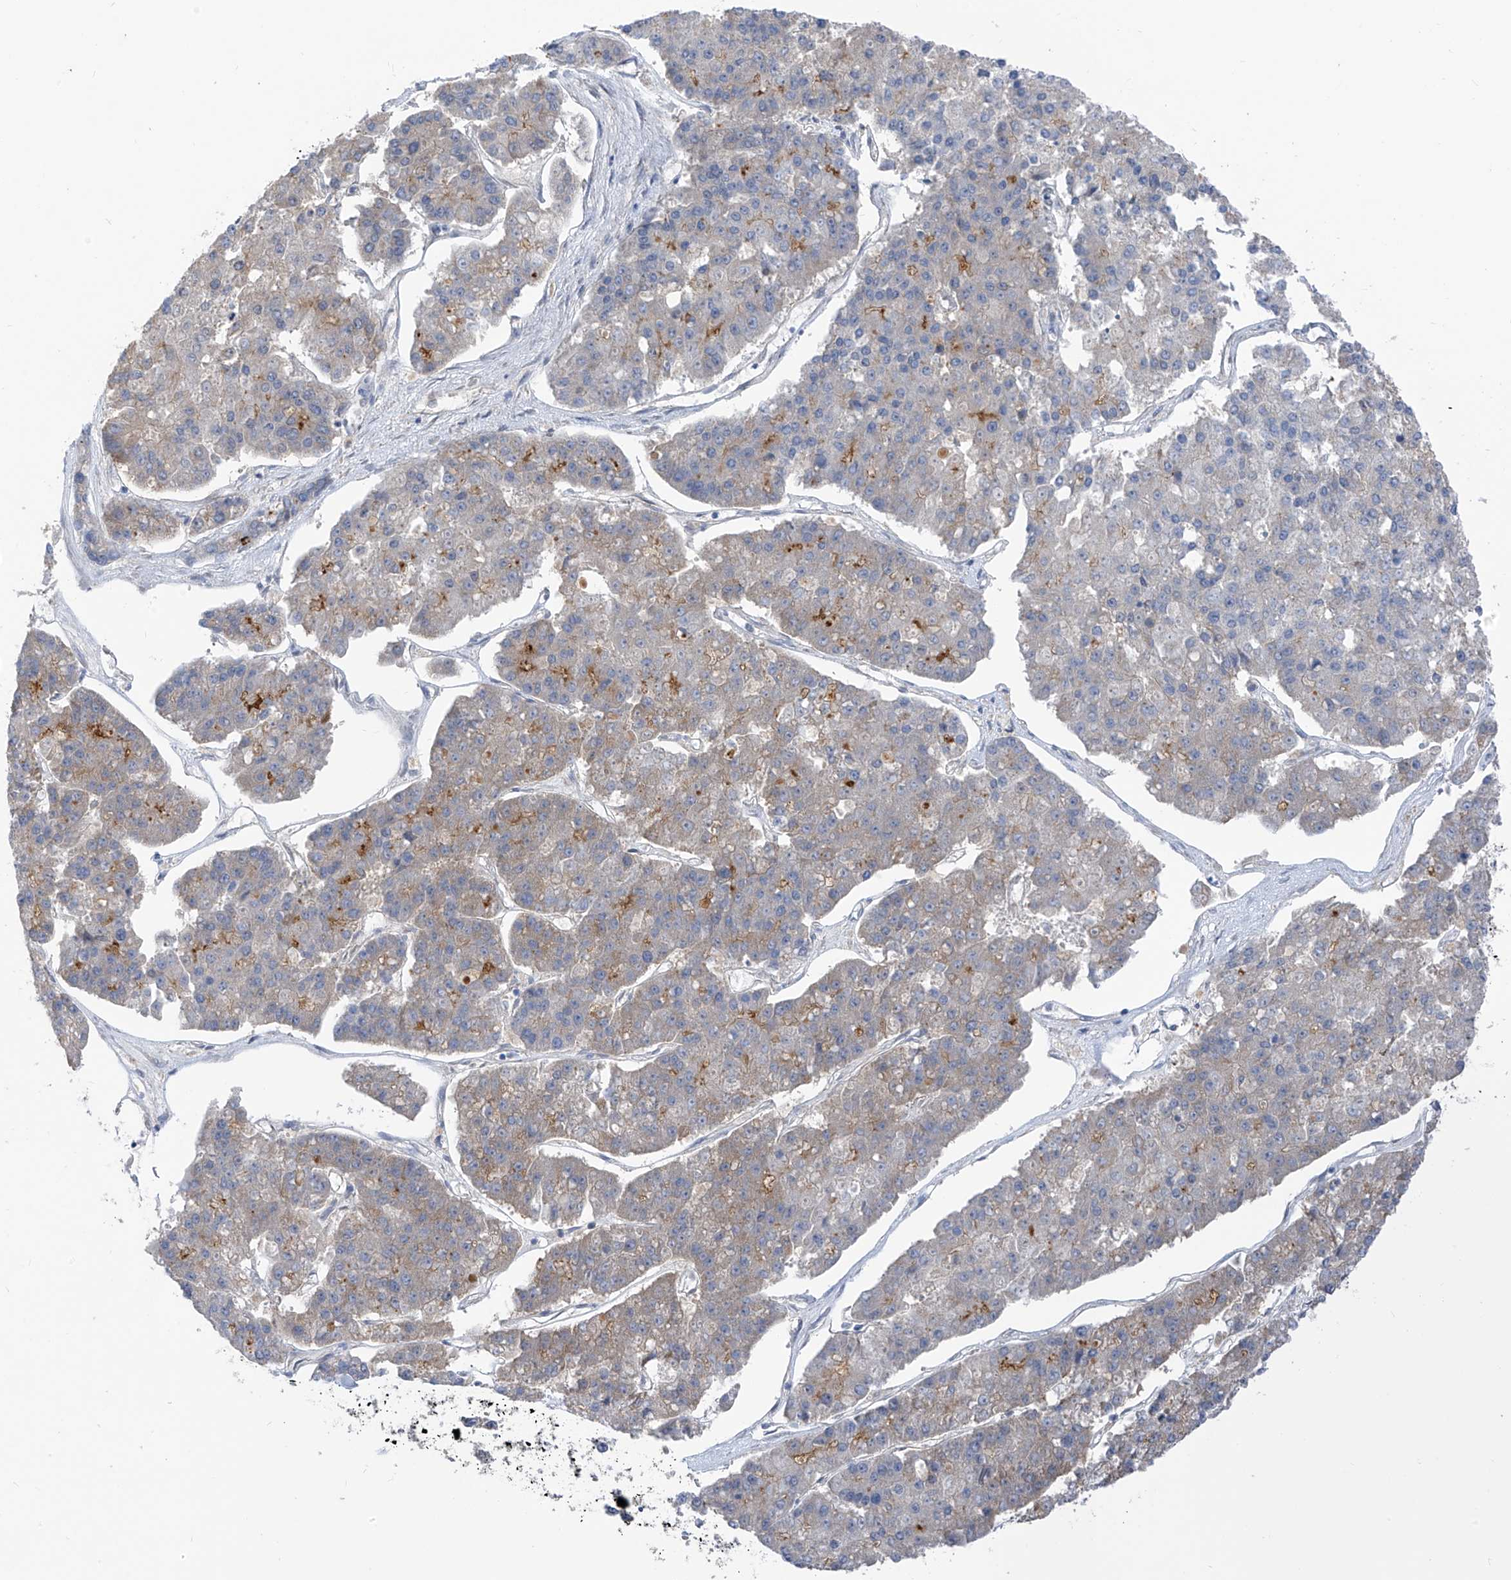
{"staining": {"intensity": "negative", "quantity": "none", "location": "none"}, "tissue": "pancreatic cancer", "cell_type": "Tumor cells", "image_type": "cancer", "snomed": [{"axis": "morphology", "description": "Adenocarcinoma, NOS"}, {"axis": "topography", "description": "Pancreas"}], "caption": "Pancreatic adenocarcinoma was stained to show a protein in brown. There is no significant positivity in tumor cells.", "gene": "LDAH", "patient": {"sex": "male", "age": 50}}